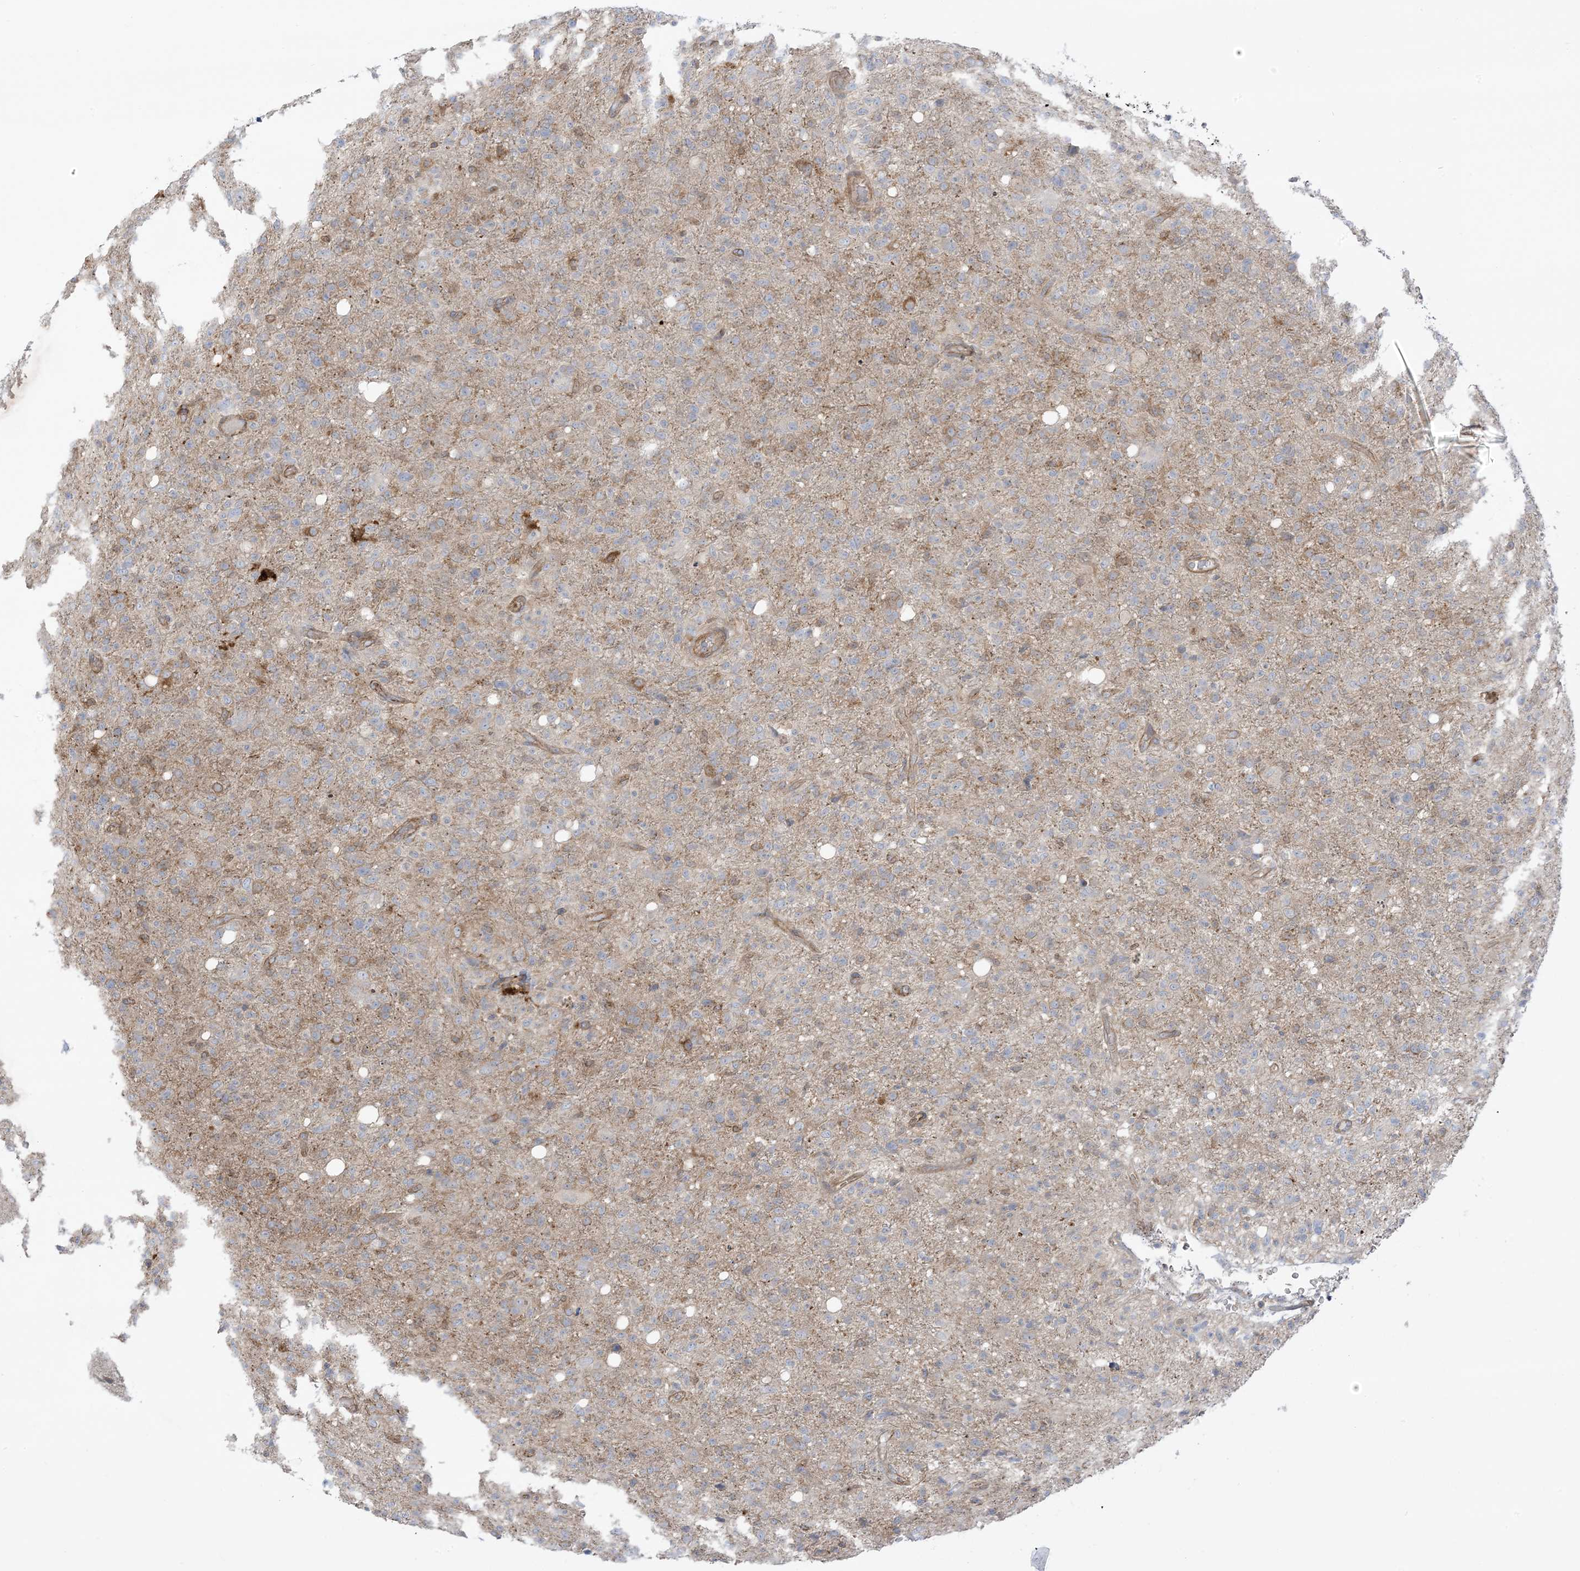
{"staining": {"intensity": "weak", "quantity": "<25%", "location": "cytoplasmic/membranous"}, "tissue": "glioma", "cell_type": "Tumor cells", "image_type": "cancer", "snomed": [{"axis": "morphology", "description": "Glioma, malignant, High grade"}, {"axis": "topography", "description": "Brain"}], "caption": "The photomicrograph demonstrates no significant positivity in tumor cells of glioma.", "gene": "ICMT", "patient": {"sex": "female", "age": 57}}